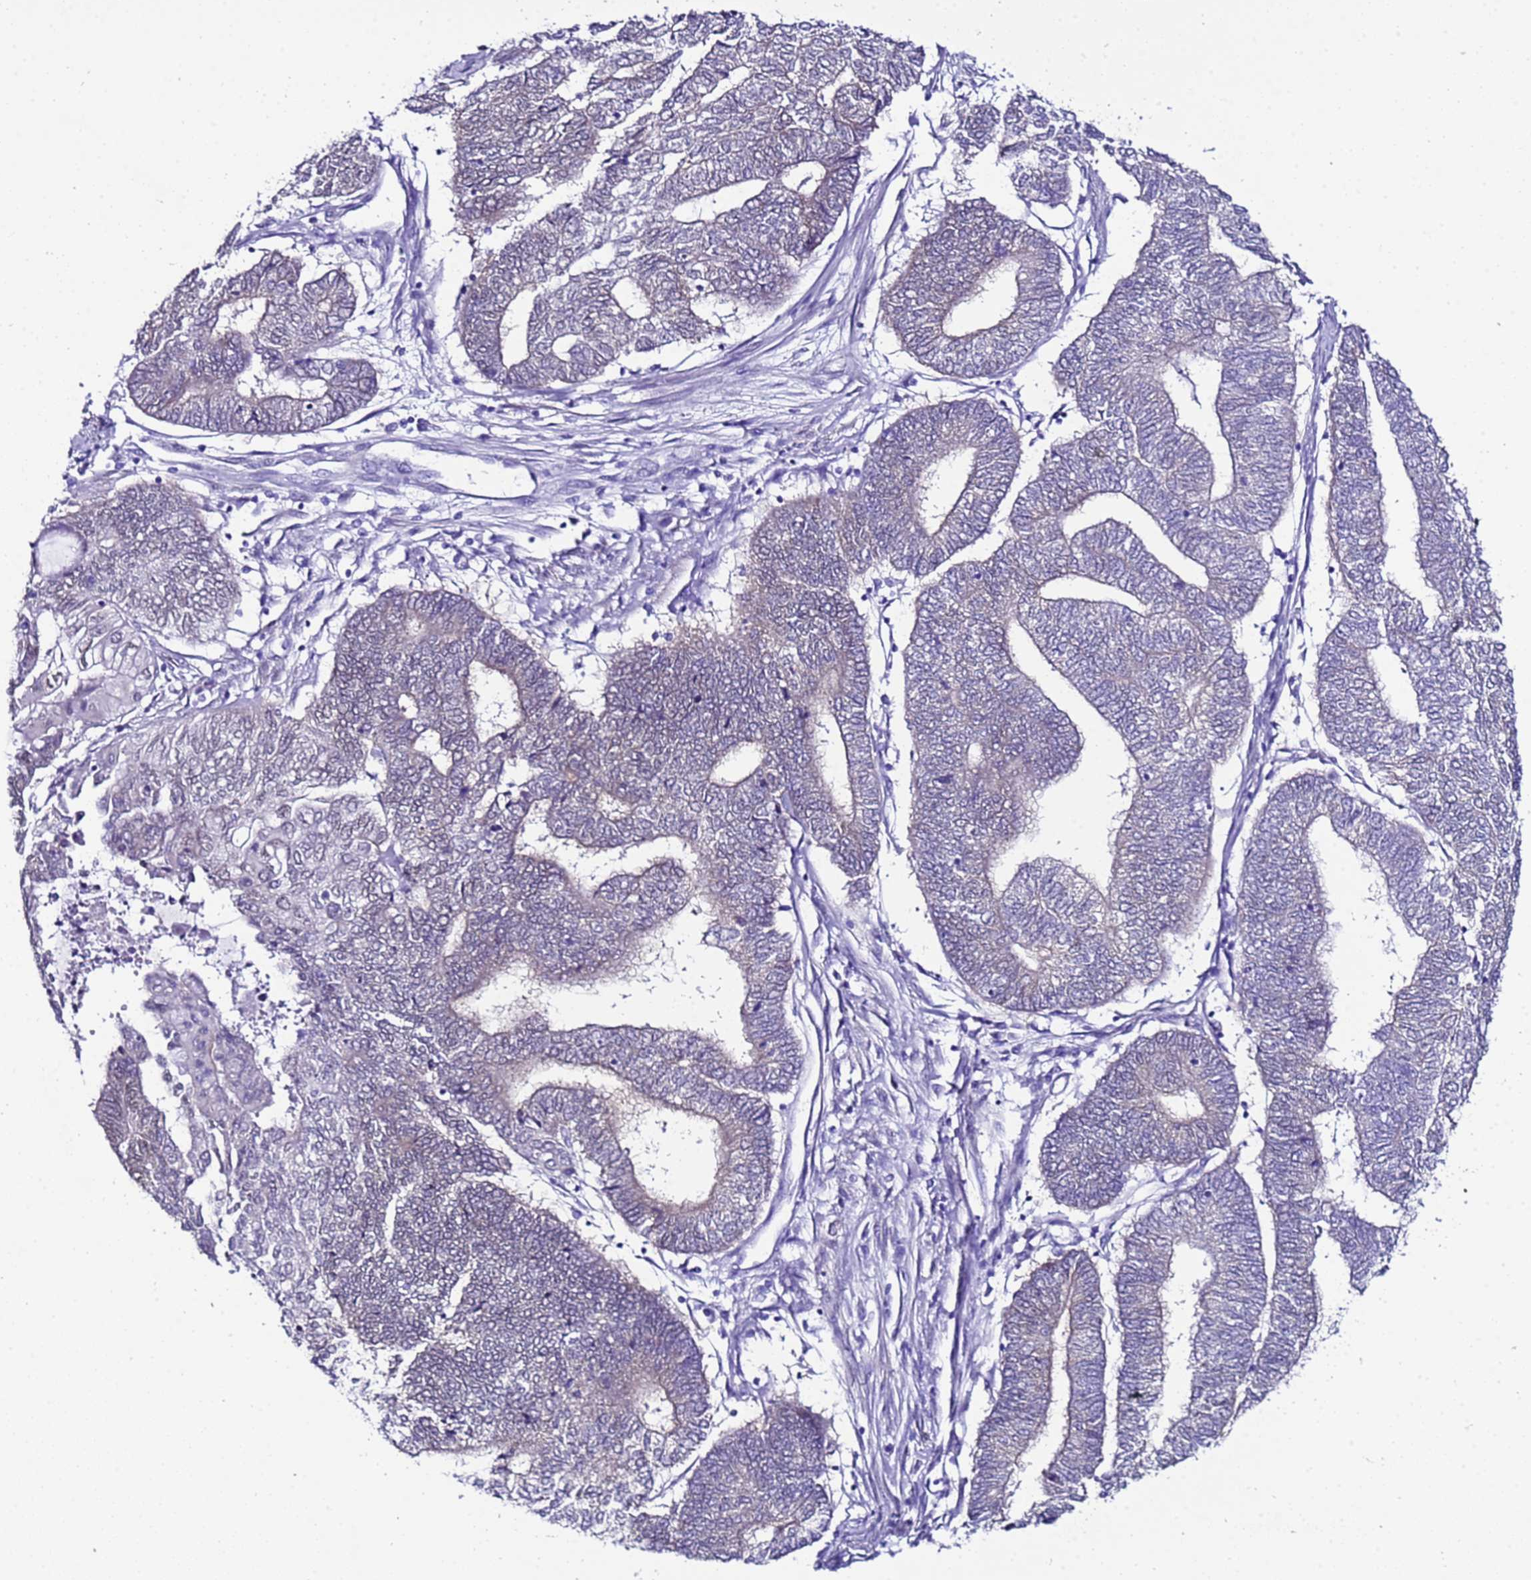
{"staining": {"intensity": "weak", "quantity": "<25%", "location": "nuclear"}, "tissue": "endometrial cancer", "cell_type": "Tumor cells", "image_type": "cancer", "snomed": [{"axis": "morphology", "description": "Adenocarcinoma, NOS"}, {"axis": "topography", "description": "Uterus"}, {"axis": "topography", "description": "Endometrium"}], "caption": "DAB (3,3'-diaminobenzidine) immunohistochemical staining of human endometrial adenocarcinoma shows no significant expression in tumor cells.", "gene": "BCL7A", "patient": {"sex": "female", "age": 70}}